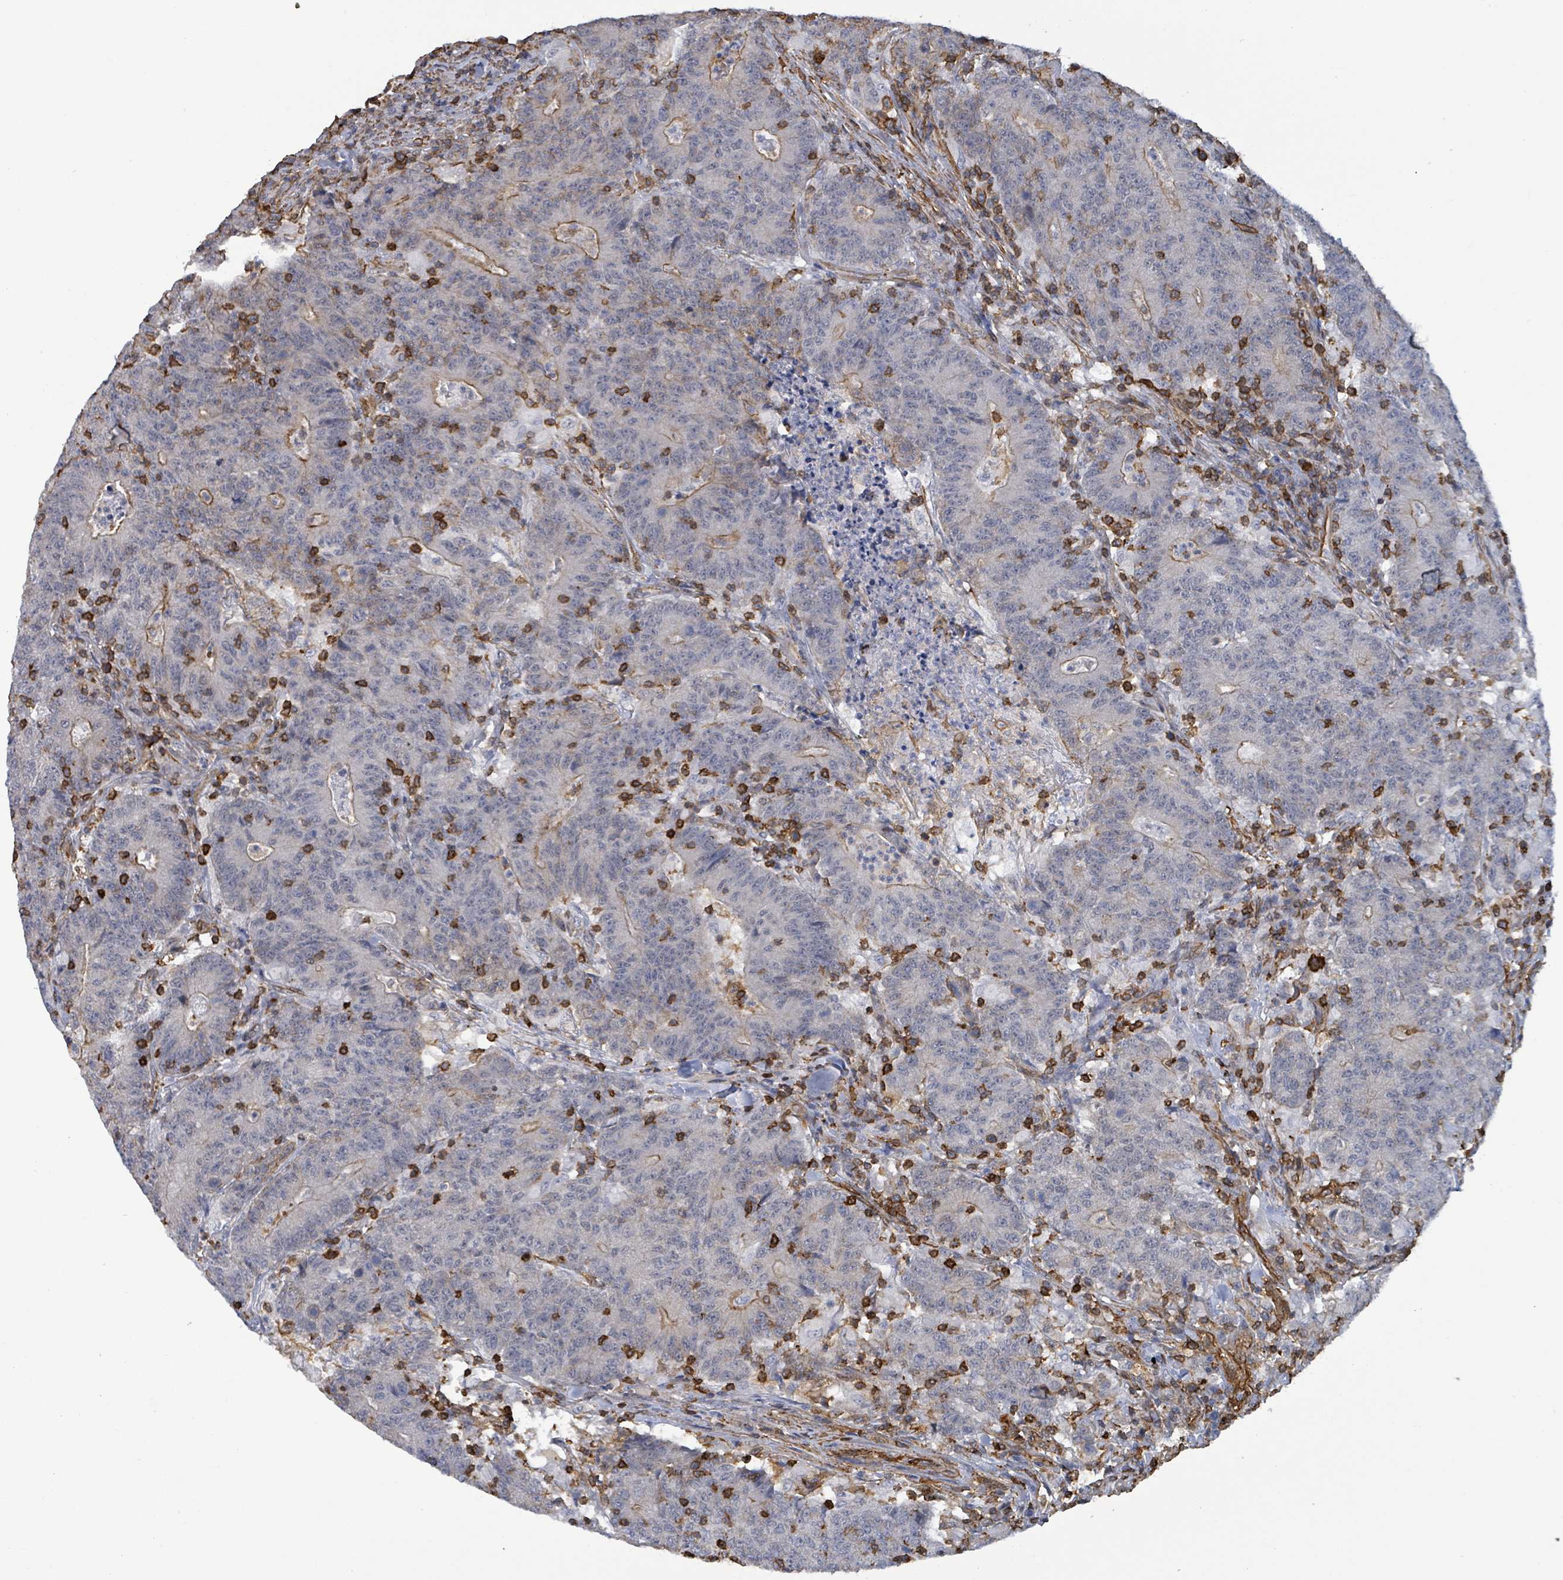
{"staining": {"intensity": "moderate", "quantity": "<25%", "location": "cytoplasmic/membranous"}, "tissue": "colorectal cancer", "cell_type": "Tumor cells", "image_type": "cancer", "snomed": [{"axis": "morphology", "description": "Adenocarcinoma, NOS"}, {"axis": "topography", "description": "Colon"}], "caption": "Protein expression by immunohistochemistry (IHC) displays moderate cytoplasmic/membranous expression in about <25% of tumor cells in colorectal cancer. Immunohistochemistry stains the protein of interest in brown and the nuclei are stained blue.", "gene": "PRKRIP1", "patient": {"sex": "female", "age": 75}}